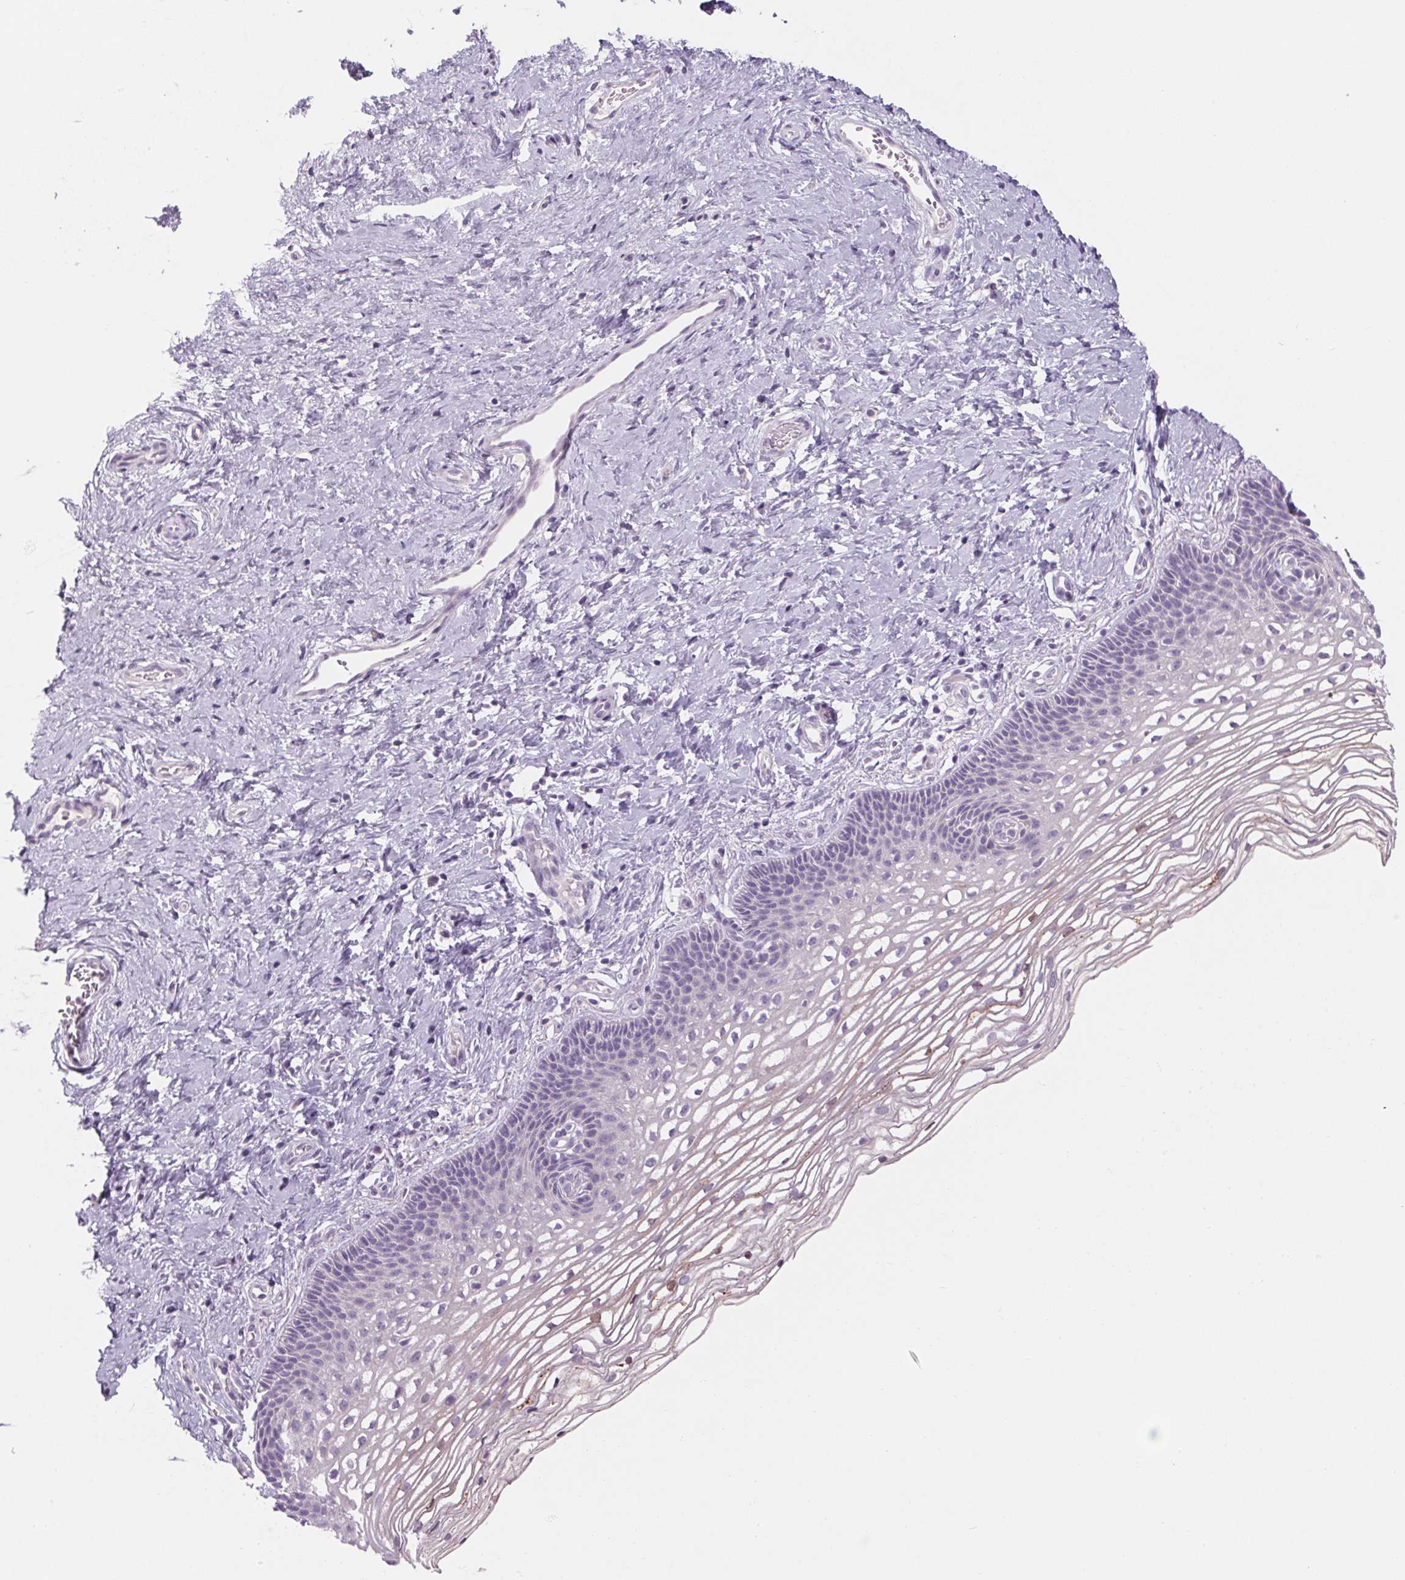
{"staining": {"intensity": "negative", "quantity": "none", "location": "none"}, "tissue": "cervix", "cell_type": "Glandular cells", "image_type": "normal", "snomed": [{"axis": "morphology", "description": "Normal tissue, NOS"}, {"axis": "topography", "description": "Cervix"}], "caption": "IHC of normal human cervix shows no expression in glandular cells.", "gene": "RPTN", "patient": {"sex": "female", "age": 34}}